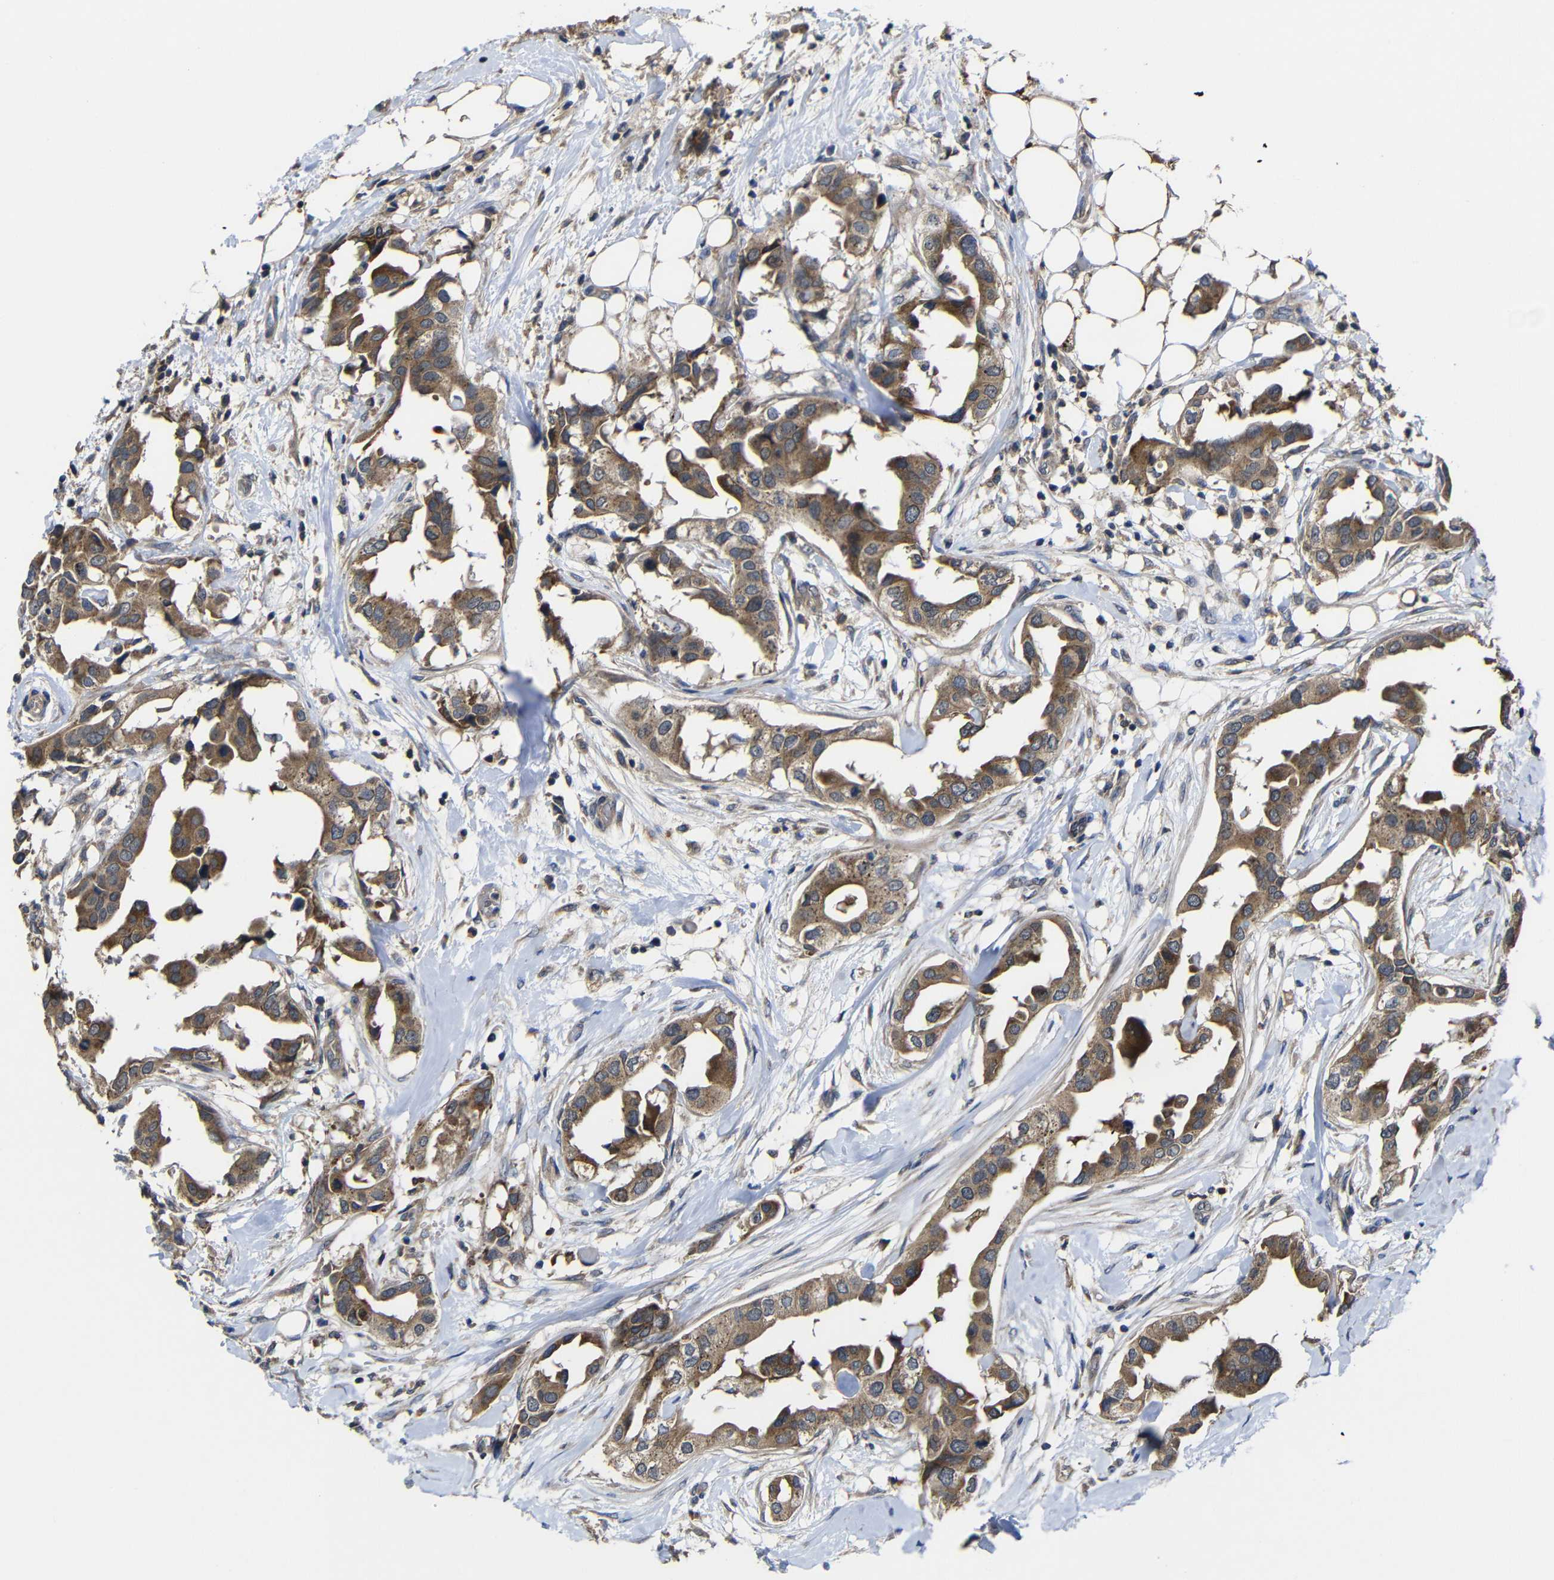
{"staining": {"intensity": "moderate", "quantity": ">75%", "location": "cytoplasmic/membranous"}, "tissue": "breast cancer", "cell_type": "Tumor cells", "image_type": "cancer", "snomed": [{"axis": "morphology", "description": "Duct carcinoma"}, {"axis": "topography", "description": "Breast"}], "caption": "DAB immunohistochemical staining of breast infiltrating ductal carcinoma demonstrates moderate cytoplasmic/membranous protein expression in approximately >75% of tumor cells. (DAB = brown stain, brightfield microscopy at high magnification).", "gene": "LPAR5", "patient": {"sex": "female", "age": 40}}